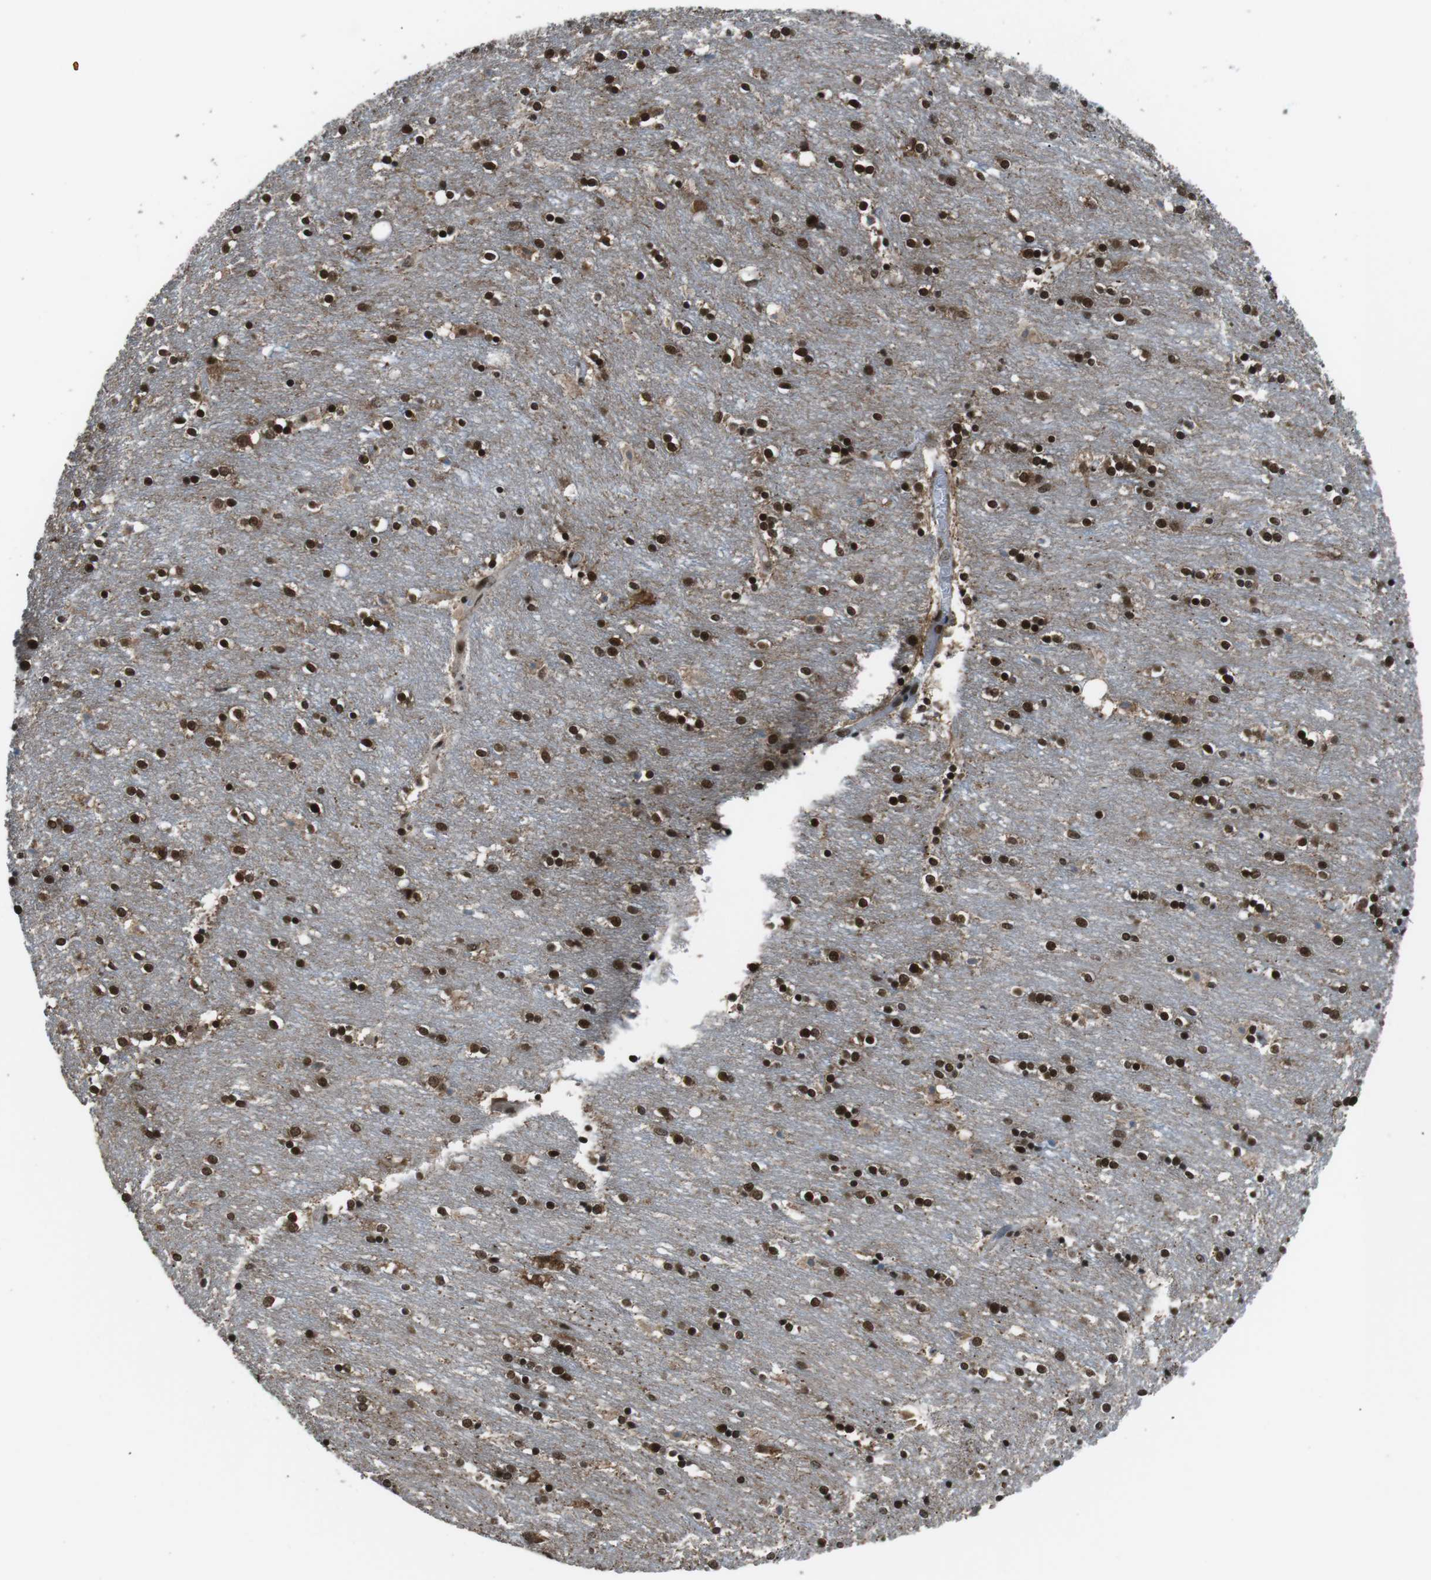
{"staining": {"intensity": "strong", "quantity": ">75%", "location": "nuclear"}, "tissue": "caudate", "cell_type": "Glial cells", "image_type": "normal", "snomed": [{"axis": "morphology", "description": "Normal tissue, NOS"}, {"axis": "topography", "description": "Lateral ventricle wall"}], "caption": "DAB immunohistochemical staining of normal caudate reveals strong nuclear protein staining in approximately >75% of glial cells.", "gene": "TAF1", "patient": {"sex": "female", "age": 54}}